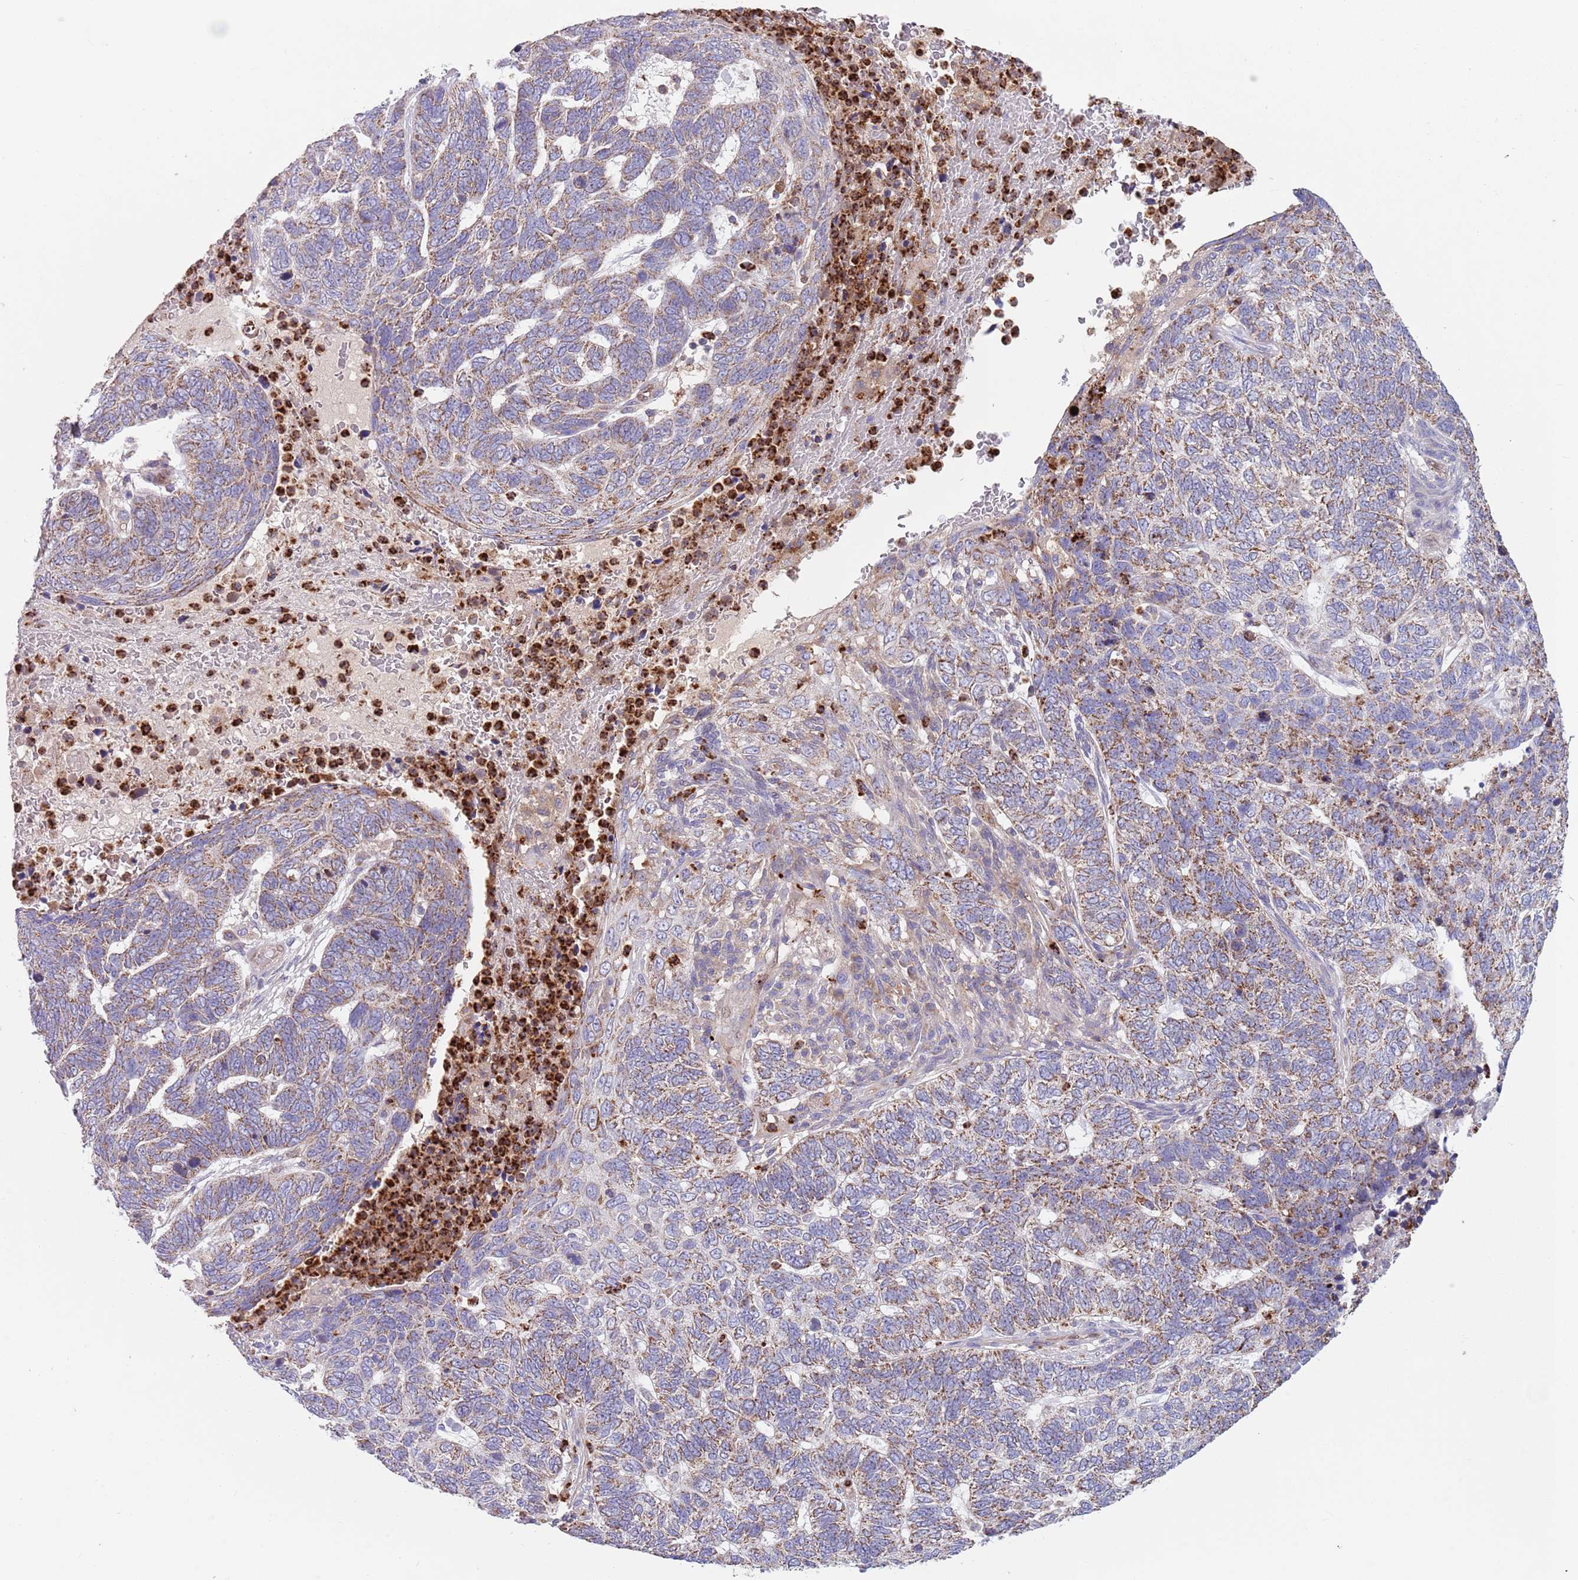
{"staining": {"intensity": "moderate", "quantity": "25%-75%", "location": "cytoplasmic/membranous"}, "tissue": "skin cancer", "cell_type": "Tumor cells", "image_type": "cancer", "snomed": [{"axis": "morphology", "description": "Basal cell carcinoma"}, {"axis": "topography", "description": "Skin"}], "caption": "Basal cell carcinoma (skin) tissue displays moderate cytoplasmic/membranous expression in about 25%-75% of tumor cells, visualized by immunohistochemistry.", "gene": "DDT", "patient": {"sex": "female", "age": 65}}